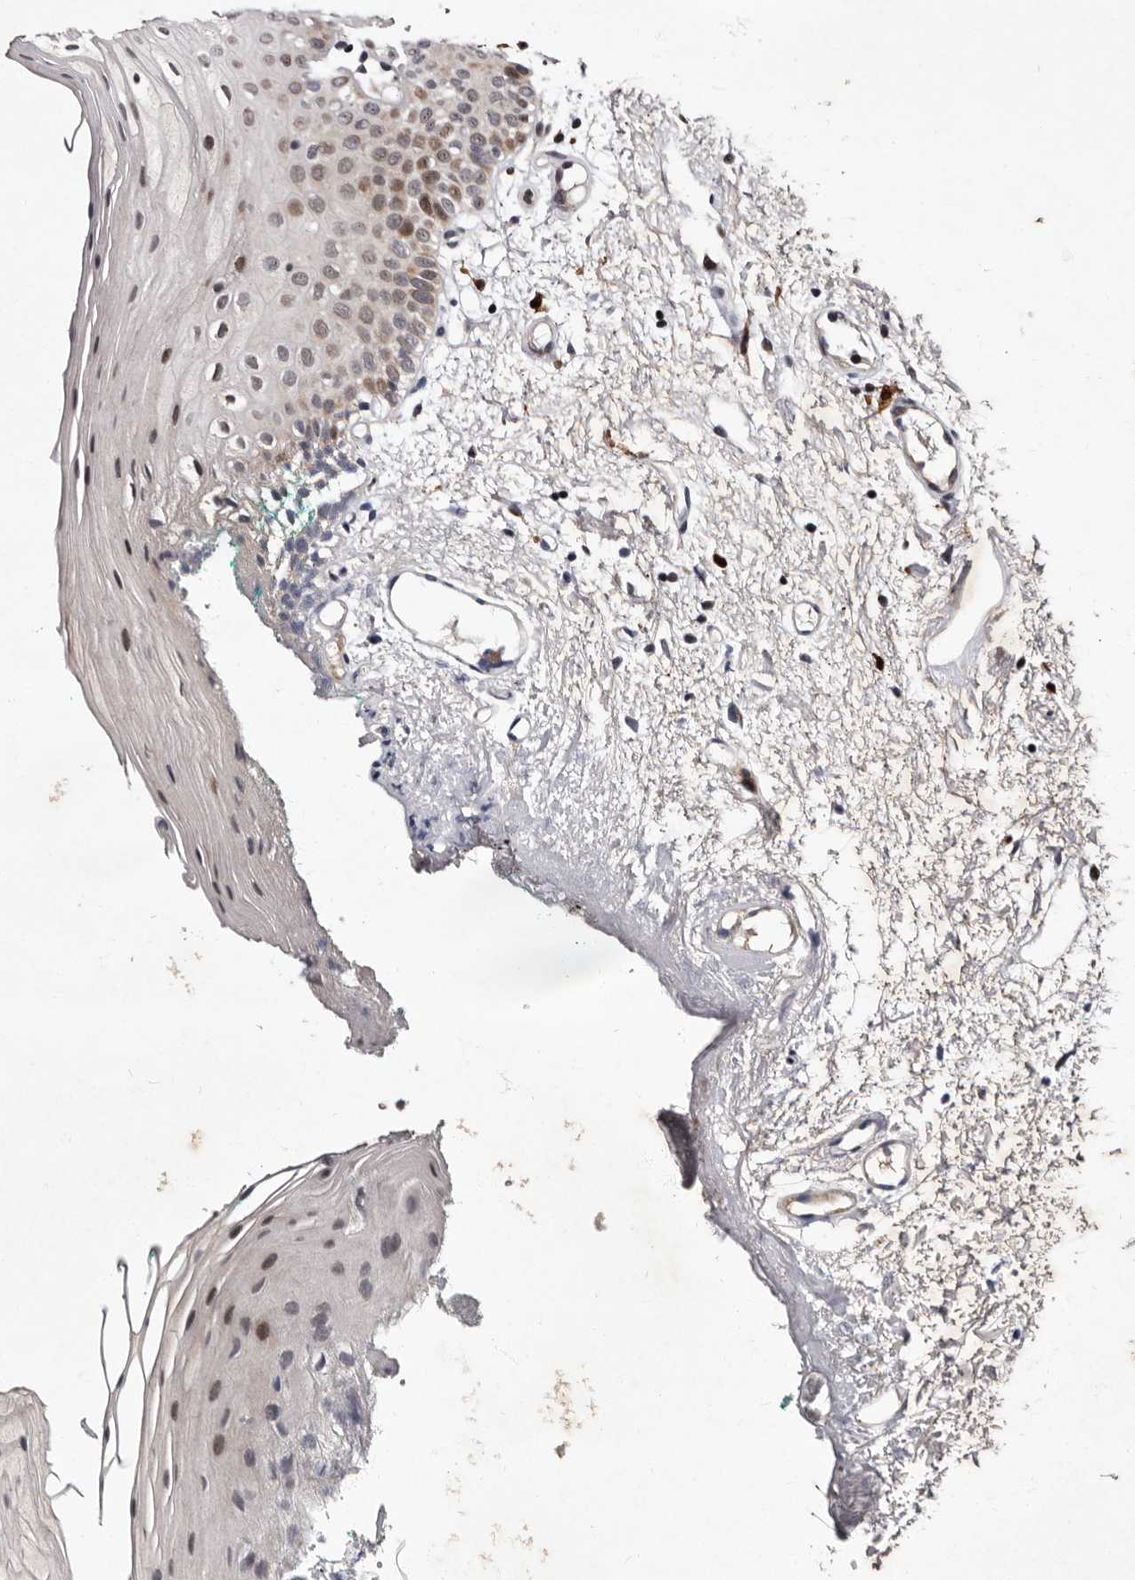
{"staining": {"intensity": "moderate", "quantity": "25%-75%", "location": "nuclear"}, "tissue": "oral mucosa", "cell_type": "Squamous epithelial cells", "image_type": "normal", "snomed": [{"axis": "morphology", "description": "Normal tissue, NOS"}, {"axis": "morphology", "description": "Squamous cell carcinoma, NOS"}, {"axis": "topography", "description": "Oral tissue"}, {"axis": "topography", "description": "Salivary gland"}, {"axis": "topography", "description": "Head-Neck"}], "caption": "Brown immunohistochemical staining in benign human oral mucosa exhibits moderate nuclear positivity in about 25%-75% of squamous epithelial cells. (DAB (3,3'-diaminobenzidine) IHC, brown staining for protein, blue staining for nuclei).", "gene": "TNKS", "patient": {"sex": "female", "age": 62}}